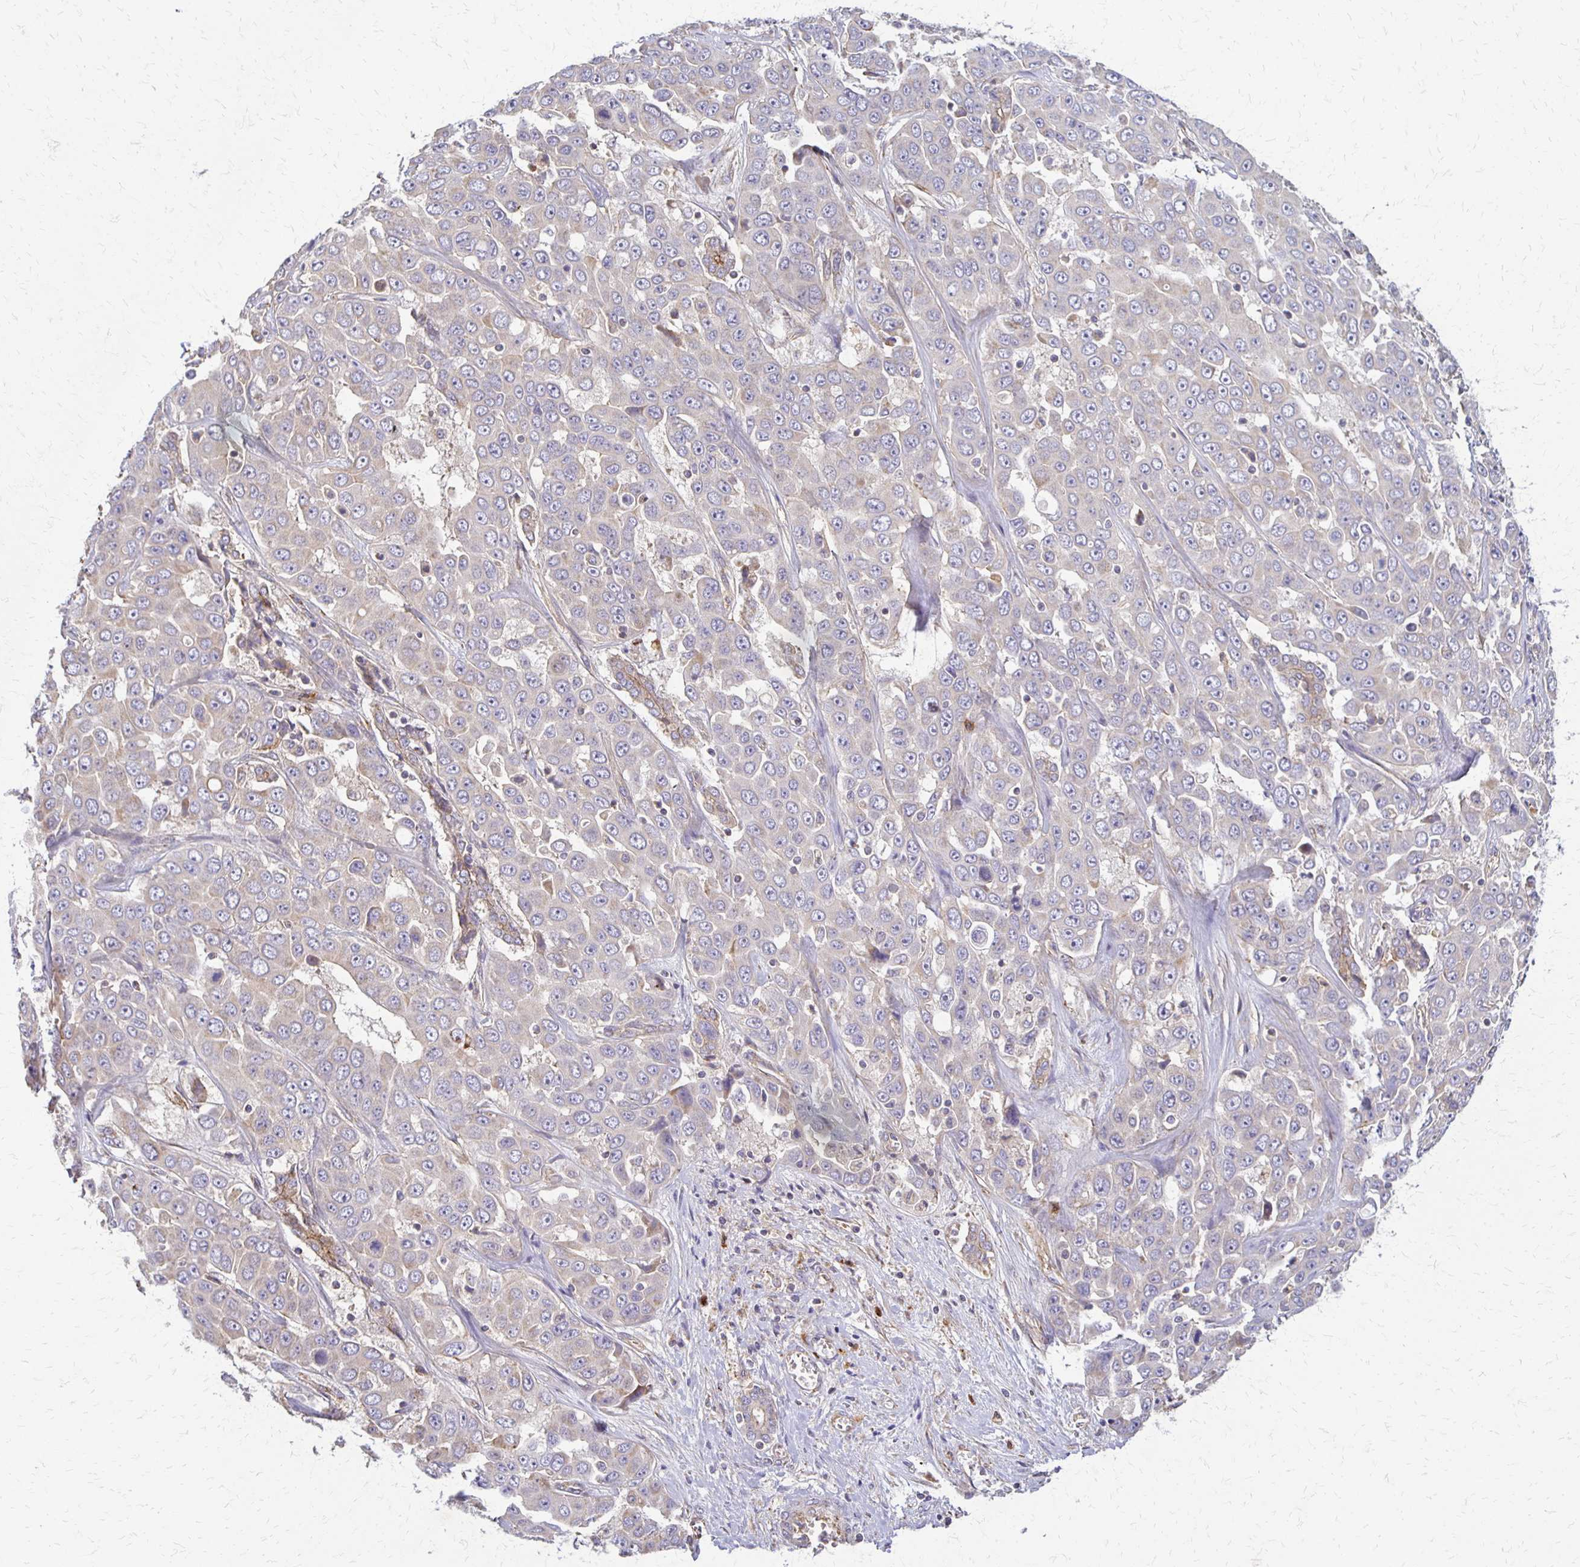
{"staining": {"intensity": "negative", "quantity": "none", "location": "none"}, "tissue": "liver cancer", "cell_type": "Tumor cells", "image_type": "cancer", "snomed": [{"axis": "morphology", "description": "Cholangiocarcinoma"}, {"axis": "topography", "description": "Liver"}], "caption": "Histopathology image shows no protein positivity in tumor cells of cholangiocarcinoma (liver) tissue.", "gene": "EIF4EBP2", "patient": {"sex": "female", "age": 52}}